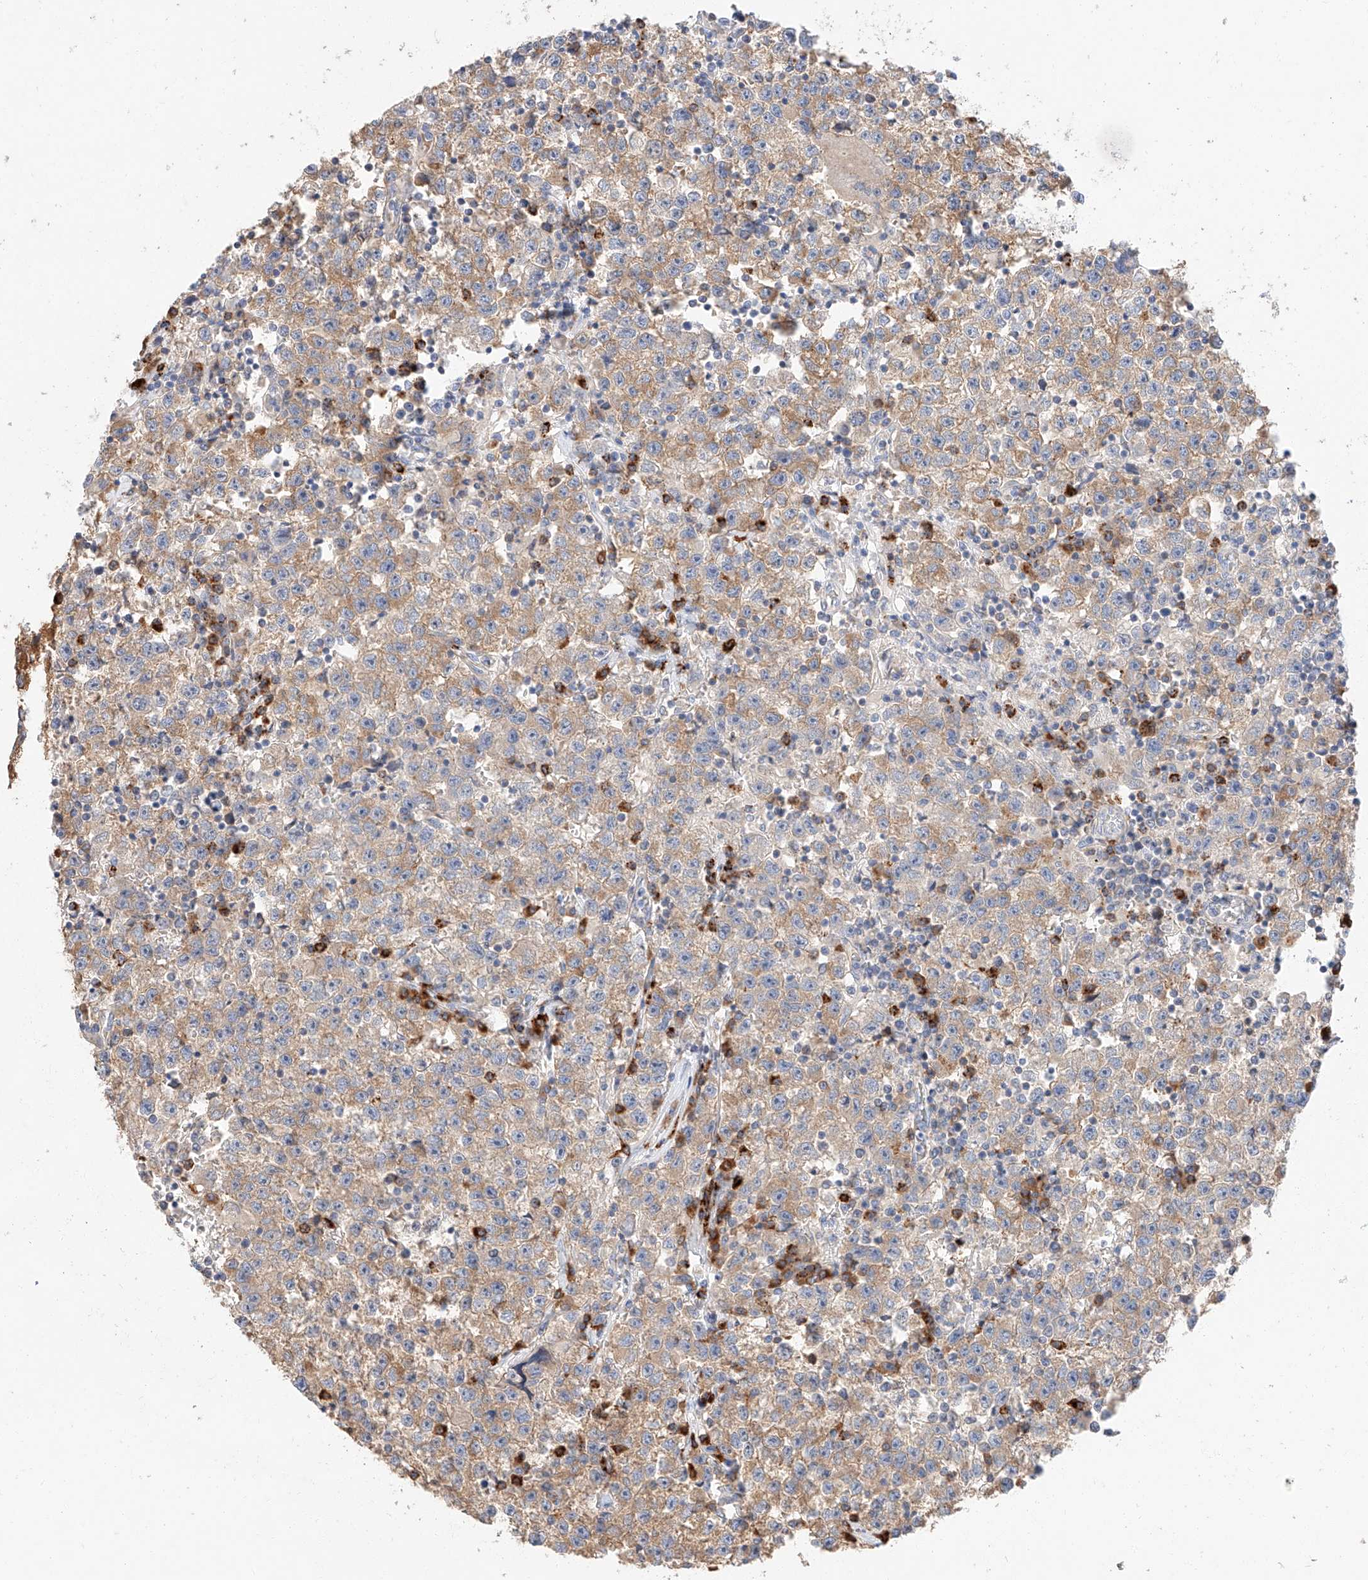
{"staining": {"intensity": "moderate", "quantity": ">75%", "location": "cytoplasmic/membranous"}, "tissue": "testis cancer", "cell_type": "Tumor cells", "image_type": "cancer", "snomed": [{"axis": "morphology", "description": "Seminoma, NOS"}, {"axis": "topography", "description": "Testis"}], "caption": "Seminoma (testis) stained for a protein shows moderate cytoplasmic/membranous positivity in tumor cells.", "gene": "GLMN", "patient": {"sex": "male", "age": 22}}